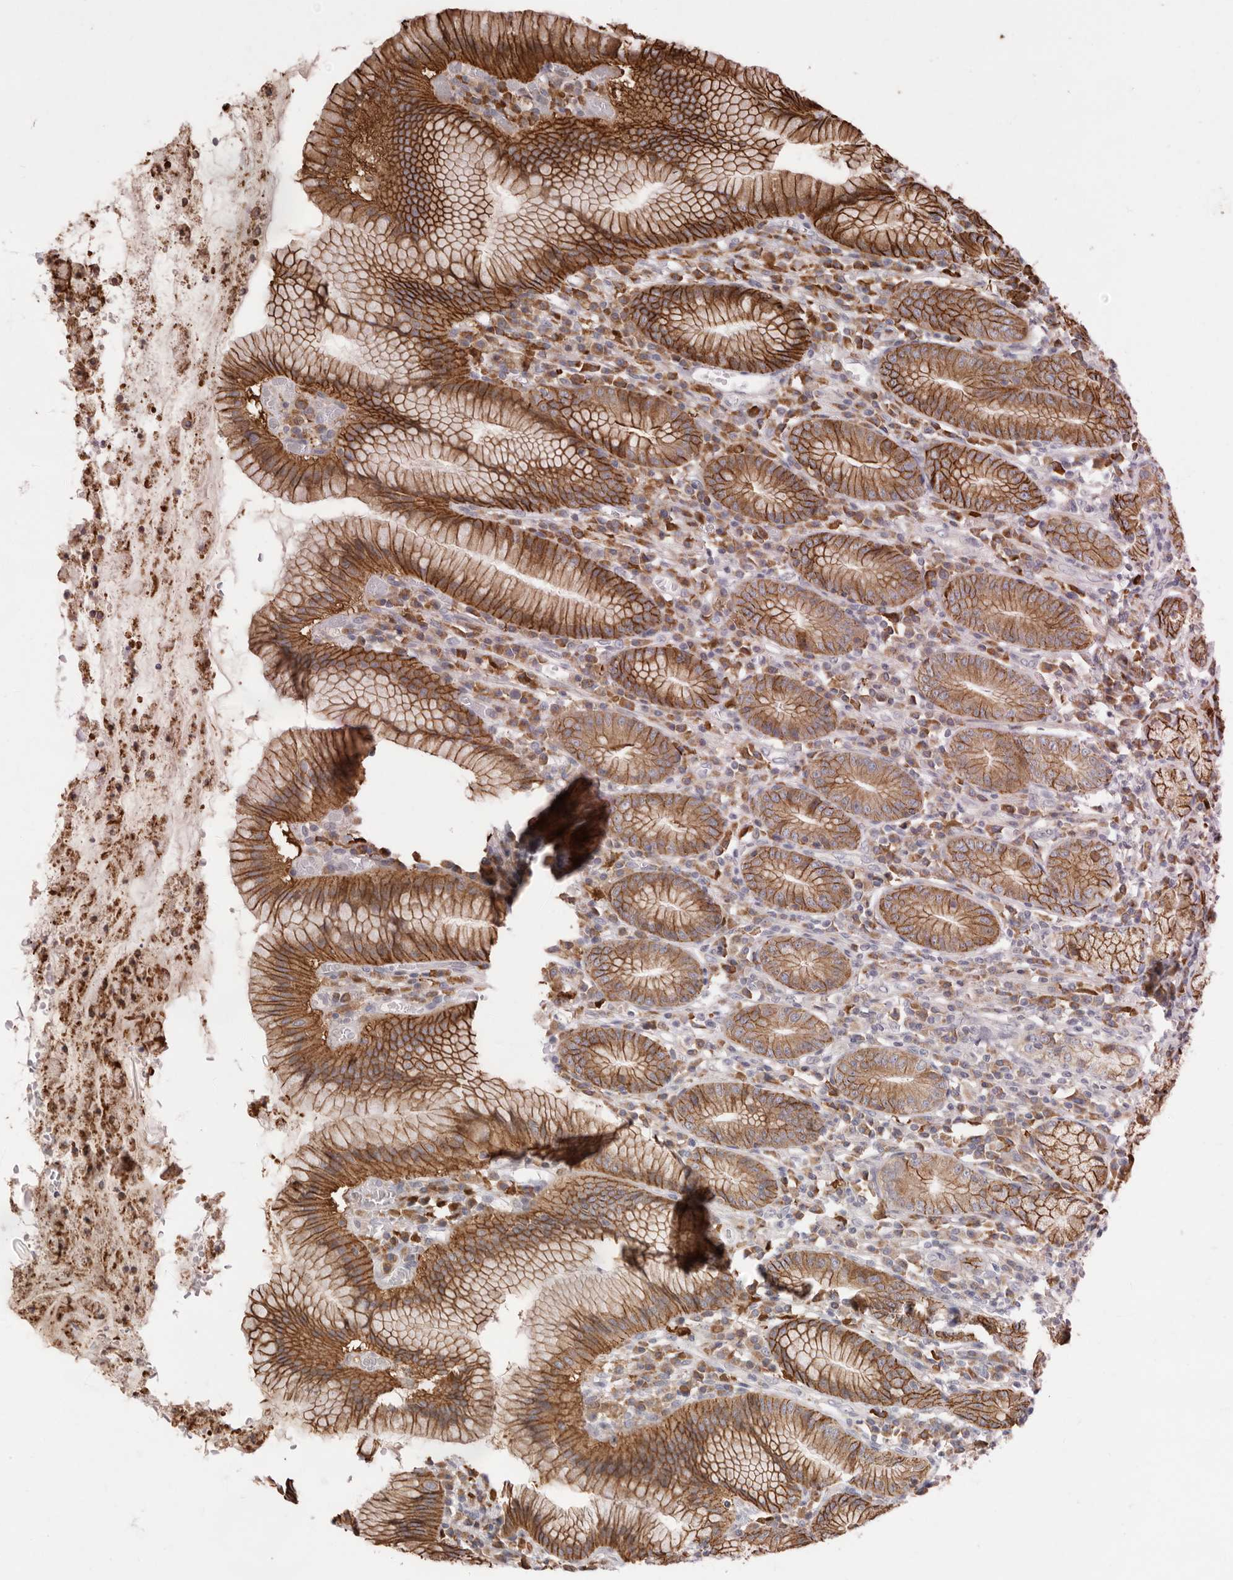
{"staining": {"intensity": "strong", "quantity": ">75%", "location": "cytoplasmic/membranous"}, "tissue": "stomach", "cell_type": "Glandular cells", "image_type": "normal", "snomed": [{"axis": "morphology", "description": "Normal tissue, NOS"}, {"axis": "topography", "description": "Stomach"}], "caption": "Protein expression analysis of normal stomach exhibits strong cytoplasmic/membranous staining in approximately >75% of glandular cells.", "gene": "USH1C", "patient": {"sex": "male", "age": 55}}